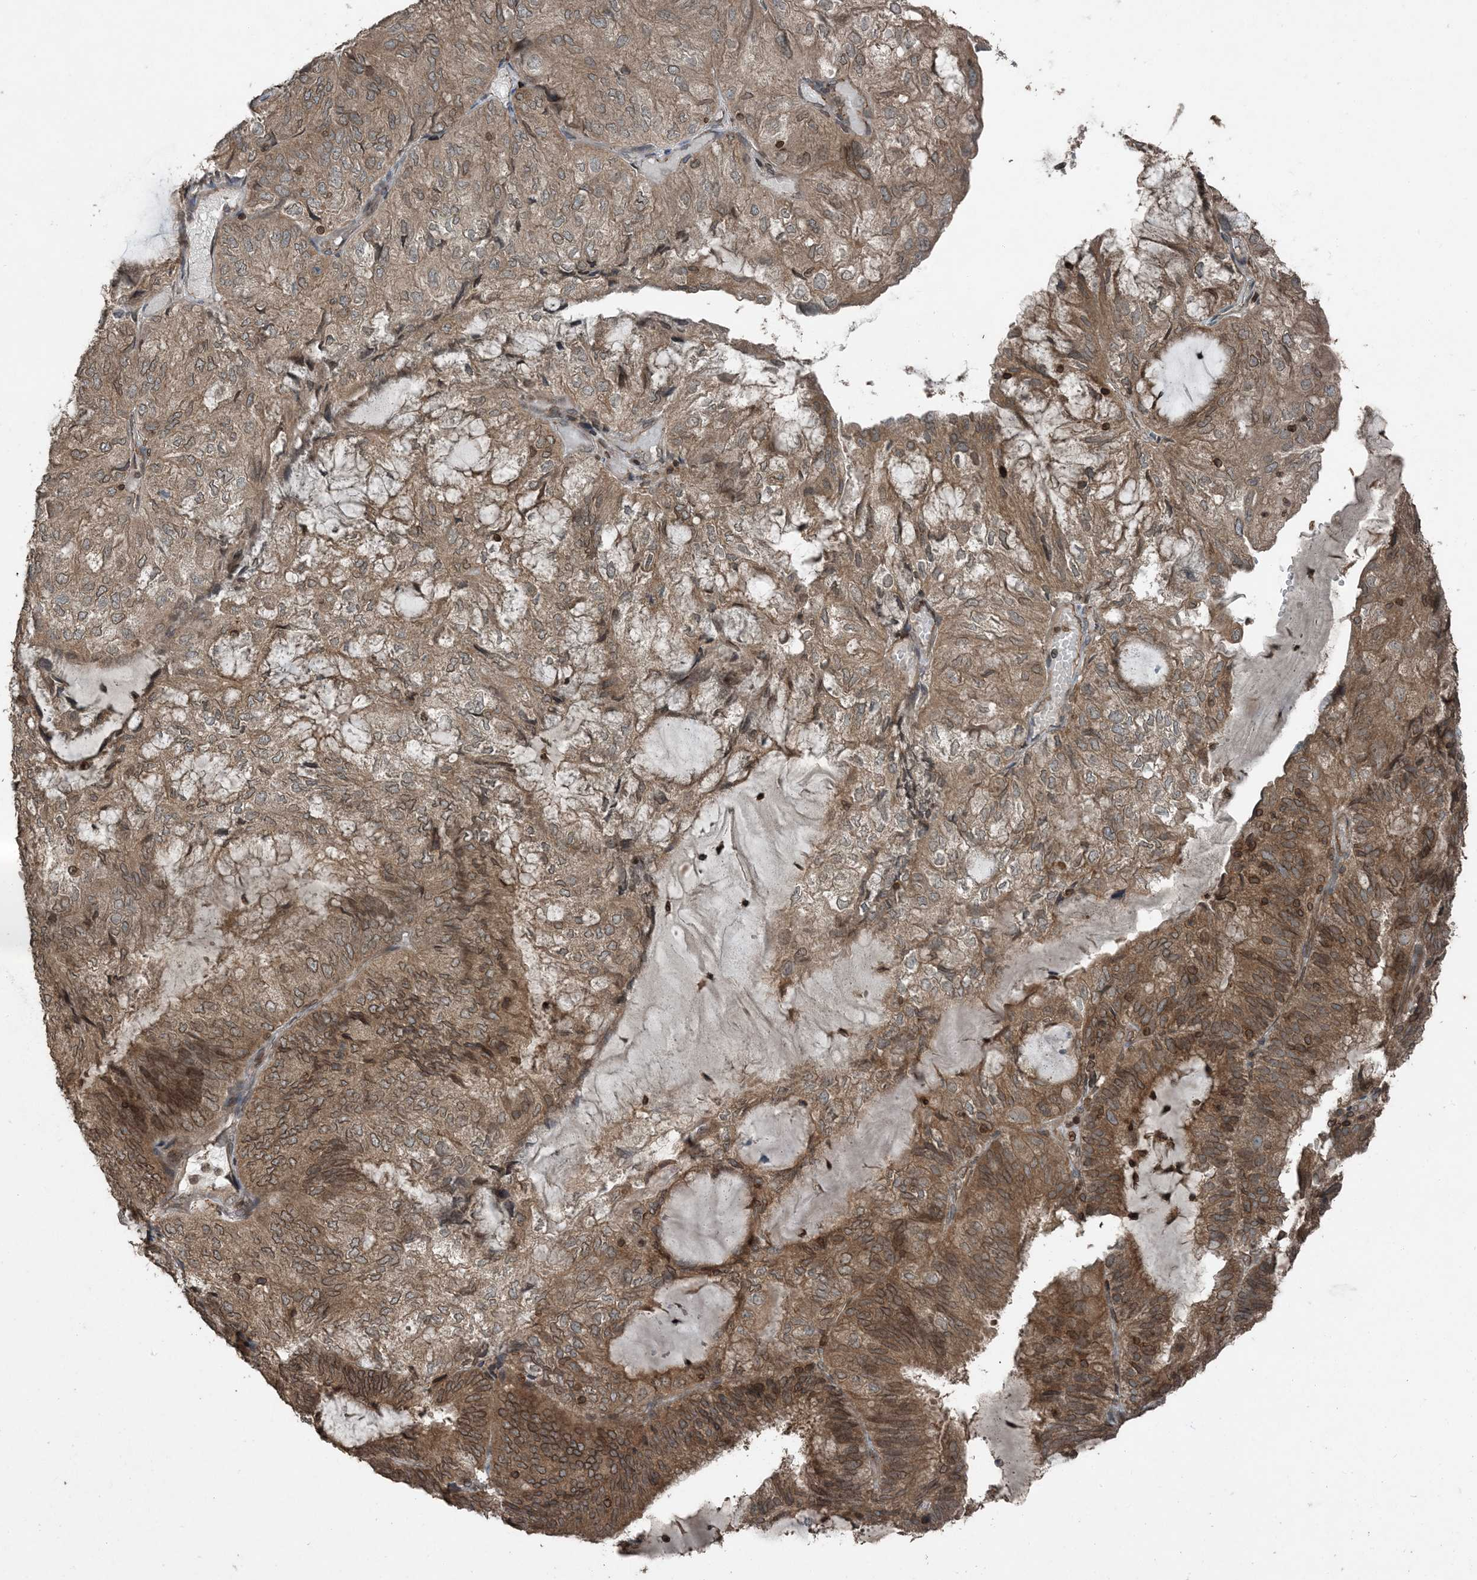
{"staining": {"intensity": "moderate", "quantity": ">75%", "location": "cytoplasmic/membranous,nuclear"}, "tissue": "endometrial cancer", "cell_type": "Tumor cells", "image_type": "cancer", "snomed": [{"axis": "morphology", "description": "Adenocarcinoma, NOS"}, {"axis": "topography", "description": "Endometrium"}], "caption": "Human adenocarcinoma (endometrial) stained for a protein (brown) reveals moderate cytoplasmic/membranous and nuclear positive staining in approximately >75% of tumor cells.", "gene": "ZFAND2B", "patient": {"sex": "female", "age": 81}}